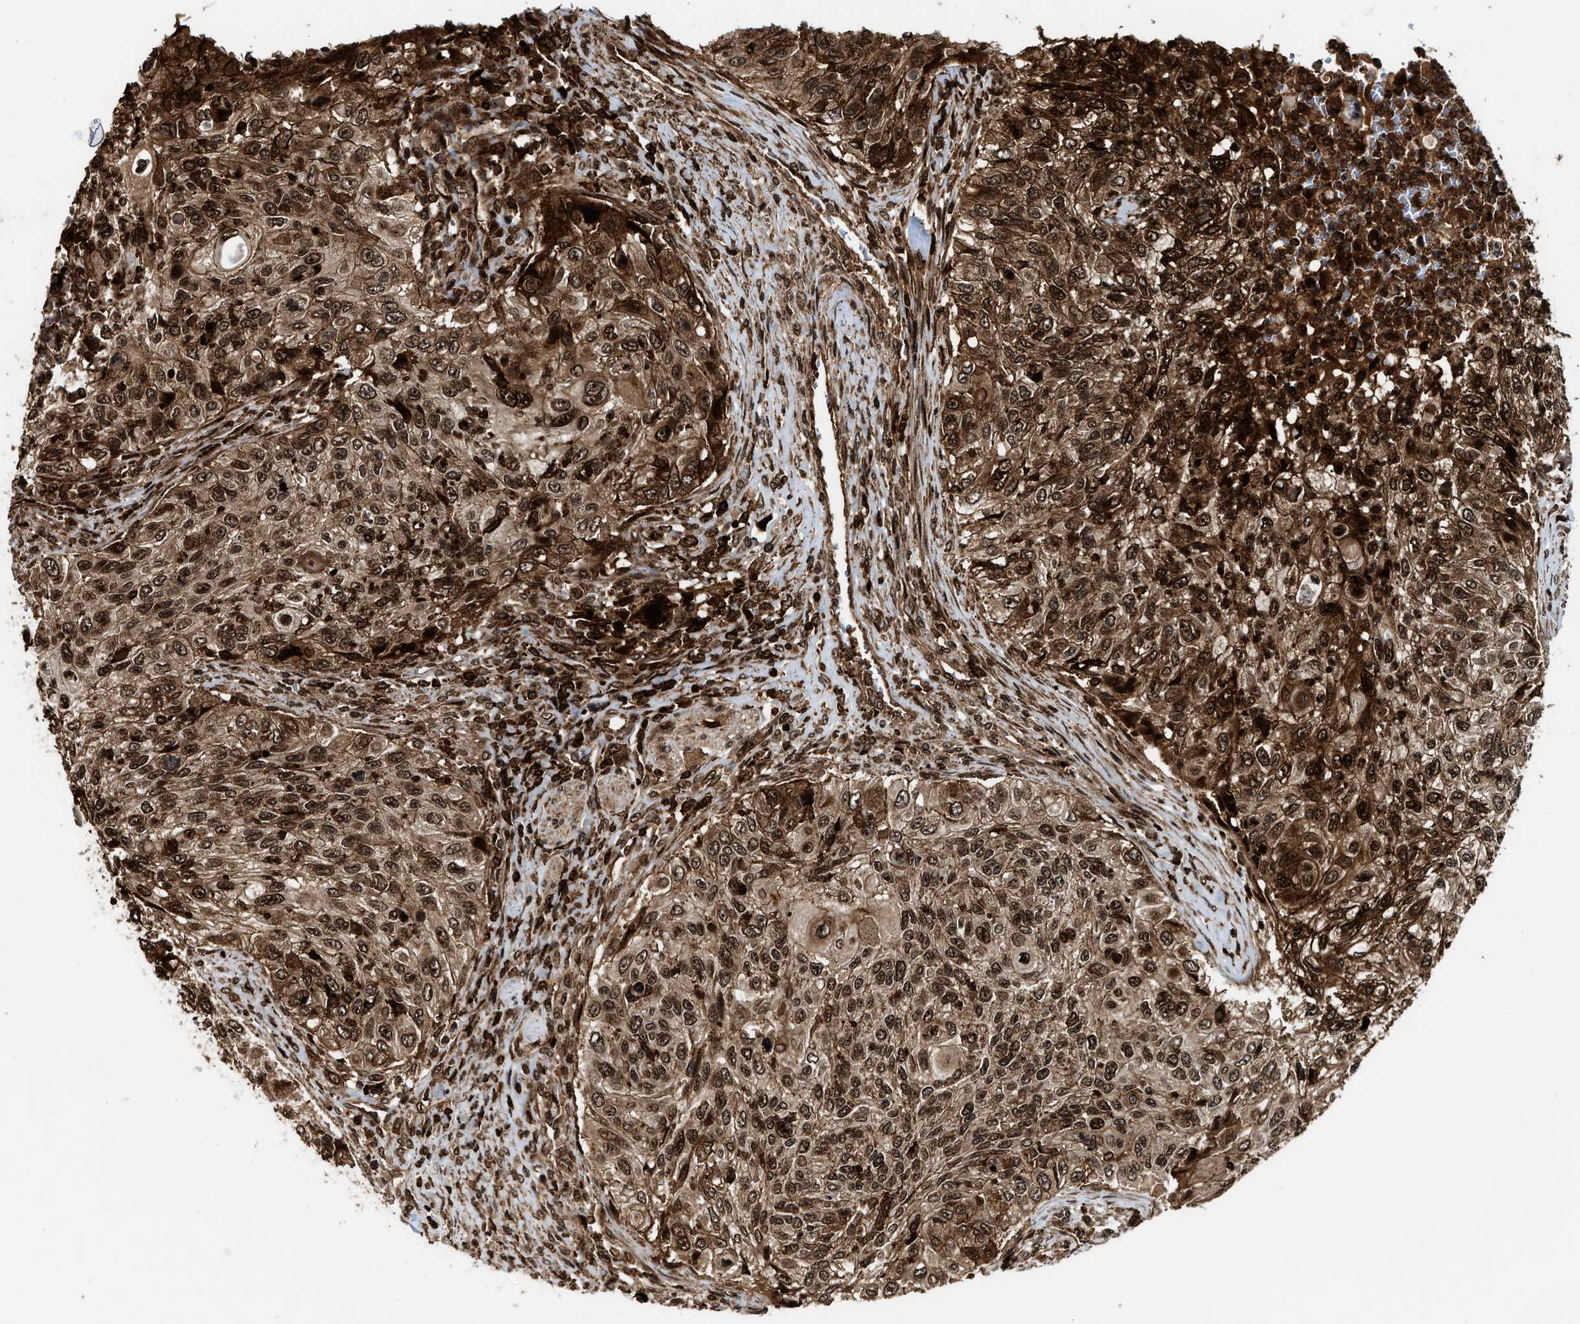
{"staining": {"intensity": "strong", "quantity": ">75%", "location": "cytoplasmic/membranous,nuclear"}, "tissue": "urothelial cancer", "cell_type": "Tumor cells", "image_type": "cancer", "snomed": [{"axis": "morphology", "description": "Urothelial carcinoma, High grade"}, {"axis": "topography", "description": "Urinary bladder"}], "caption": "Protein analysis of urothelial cancer tissue reveals strong cytoplasmic/membranous and nuclear positivity in approximately >75% of tumor cells.", "gene": "MDM2", "patient": {"sex": "male", "age": 35}}